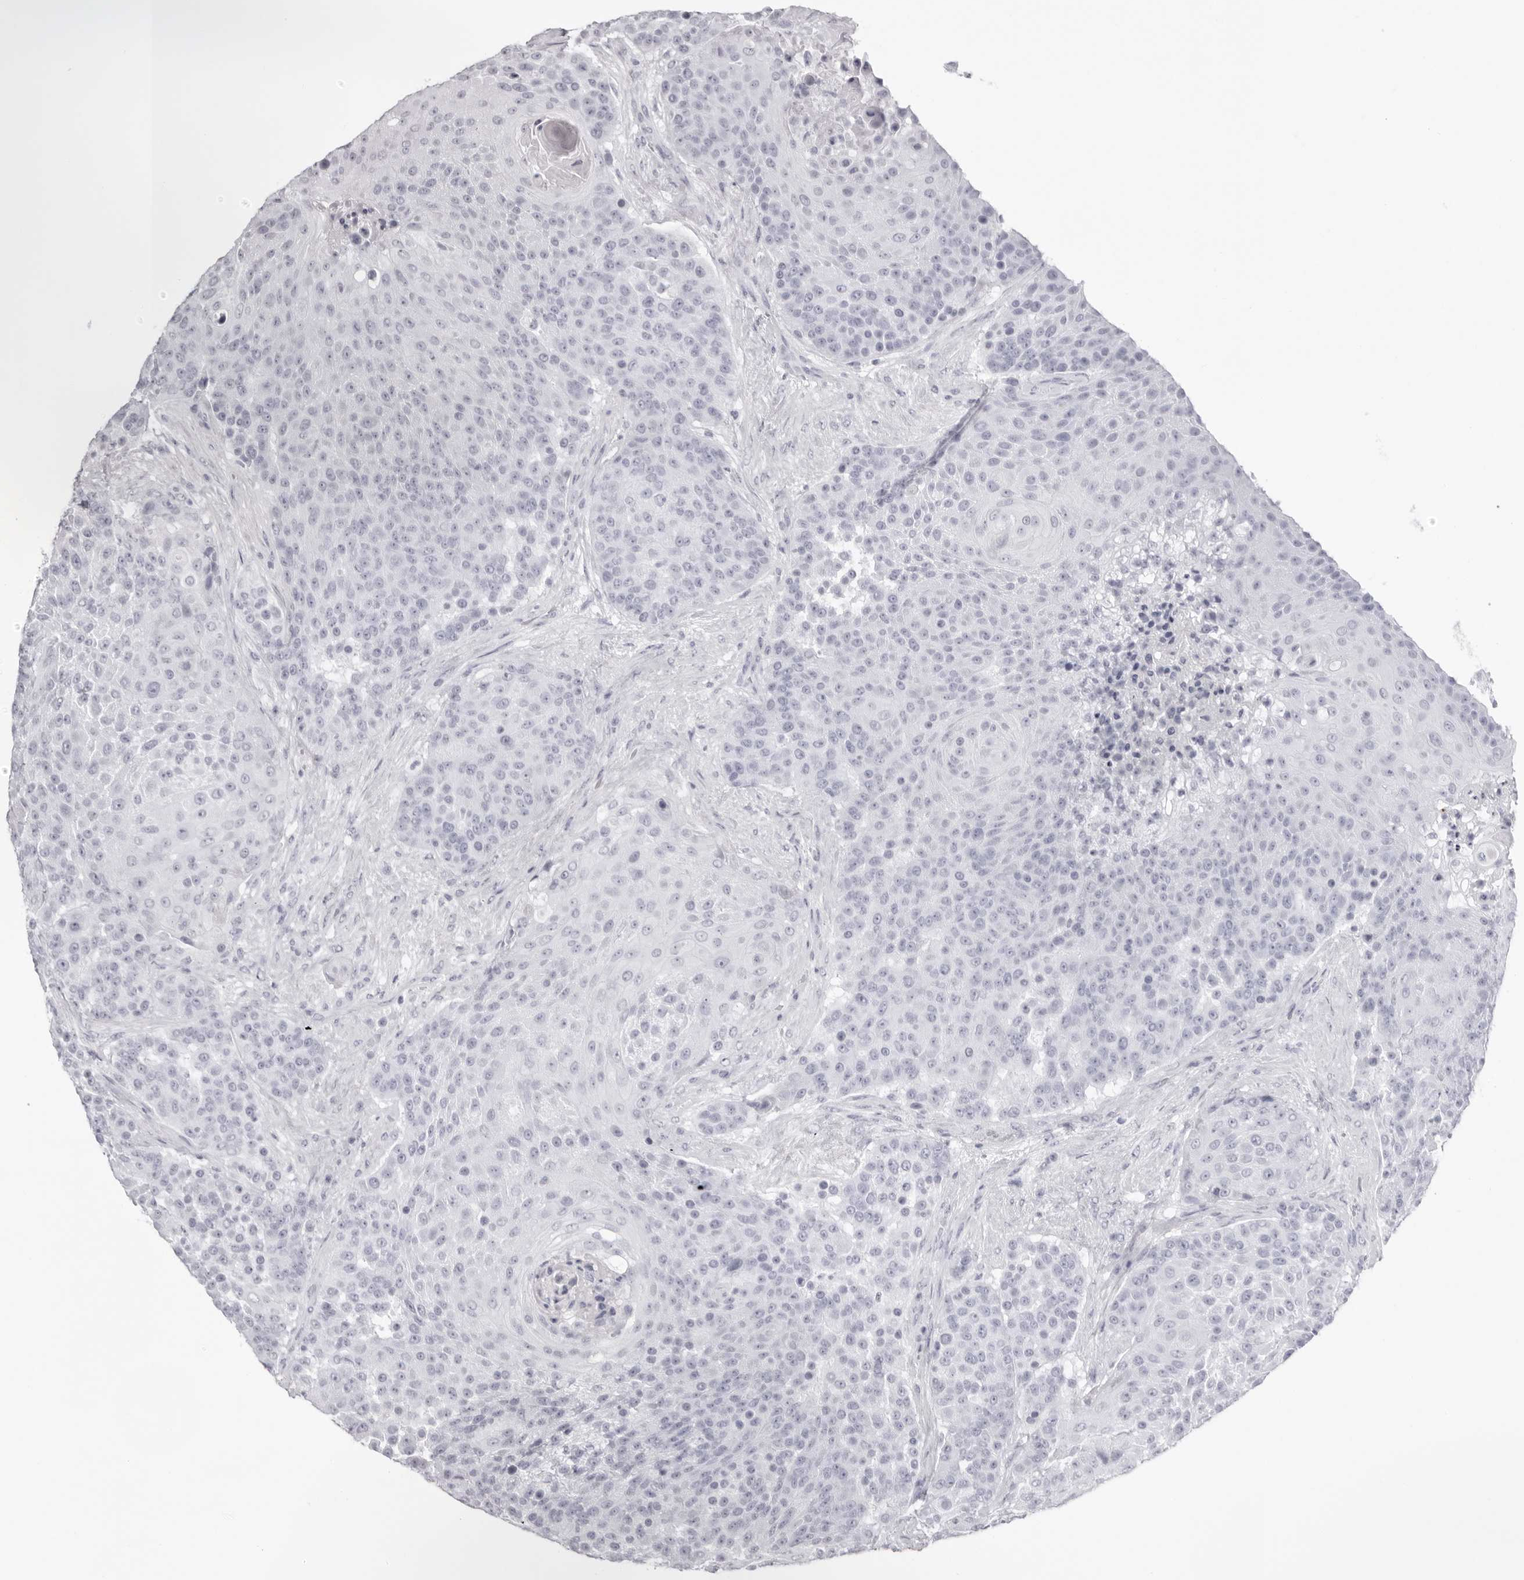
{"staining": {"intensity": "negative", "quantity": "none", "location": "none"}, "tissue": "urothelial cancer", "cell_type": "Tumor cells", "image_type": "cancer", "snomed": [{"axis": "morphology", "description": "Urothelial carcinoma, High grade"}, {"axis": "topography", "description": "Urinary bladder"}], "caption": "Tumor cells are negative for brown protein staining in high-grade urothelial carcinoma.", "gene": "TMOD4", "patient": {"sex": "female", "age": 63}}